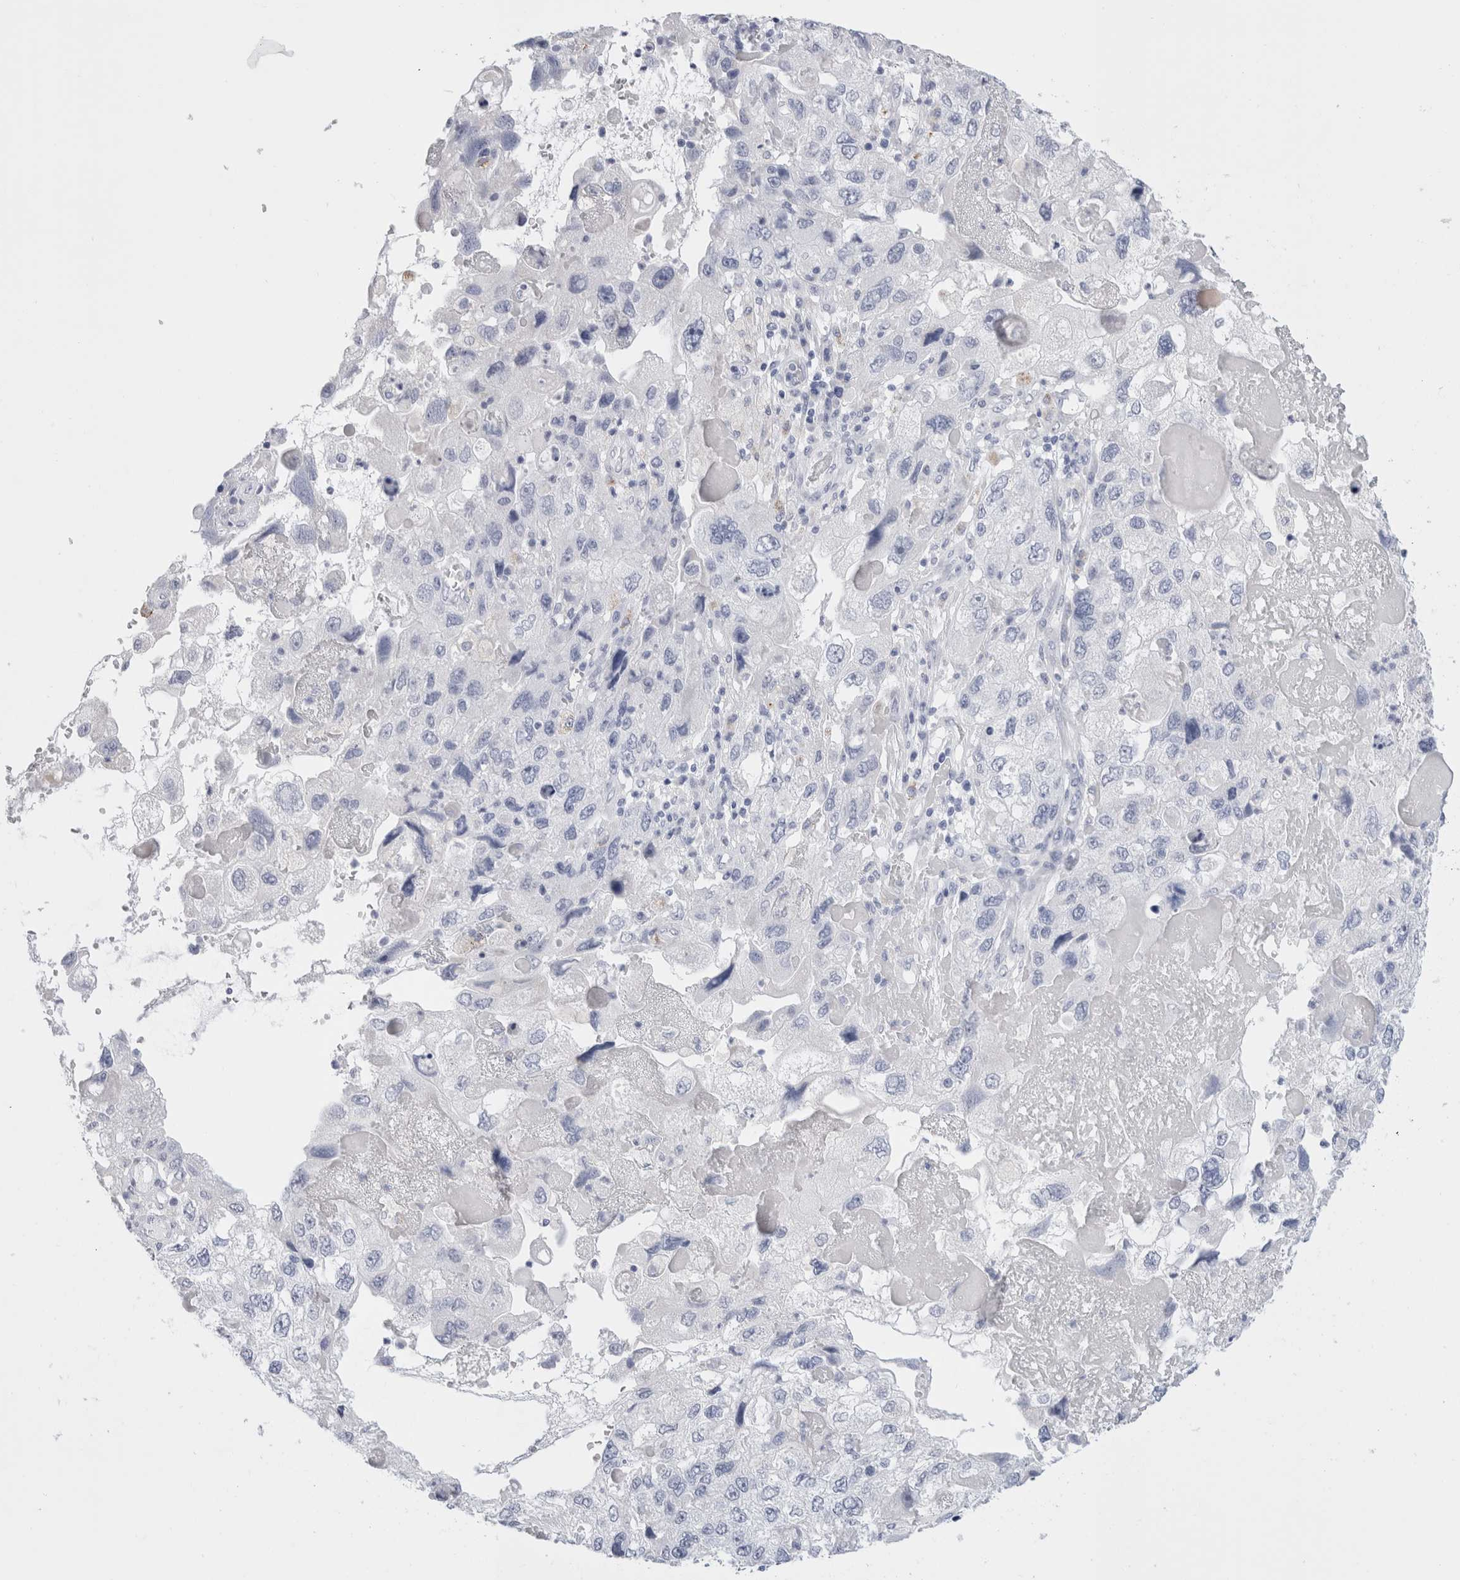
{"staining": {"intensity": "negative", "quantity": "none", "location": "none"}, "tissue": "endometrial cancer", "cell_type": "Tumor cells", "image_type": "cancer", "snomed": [{"axis": "morphology", "description": "Adenocarcinoma, NOS"}, {"axis": "topography", "description": "Endometrium"}], "caption": "Immunohistochemistry (IHC) micrograph of endometrial adenocarcinoma stained for a protein (brown), which shows no staining in tumor cells.", "gene": "MUC15", "patient": {"sex": "female", "age": 49}}